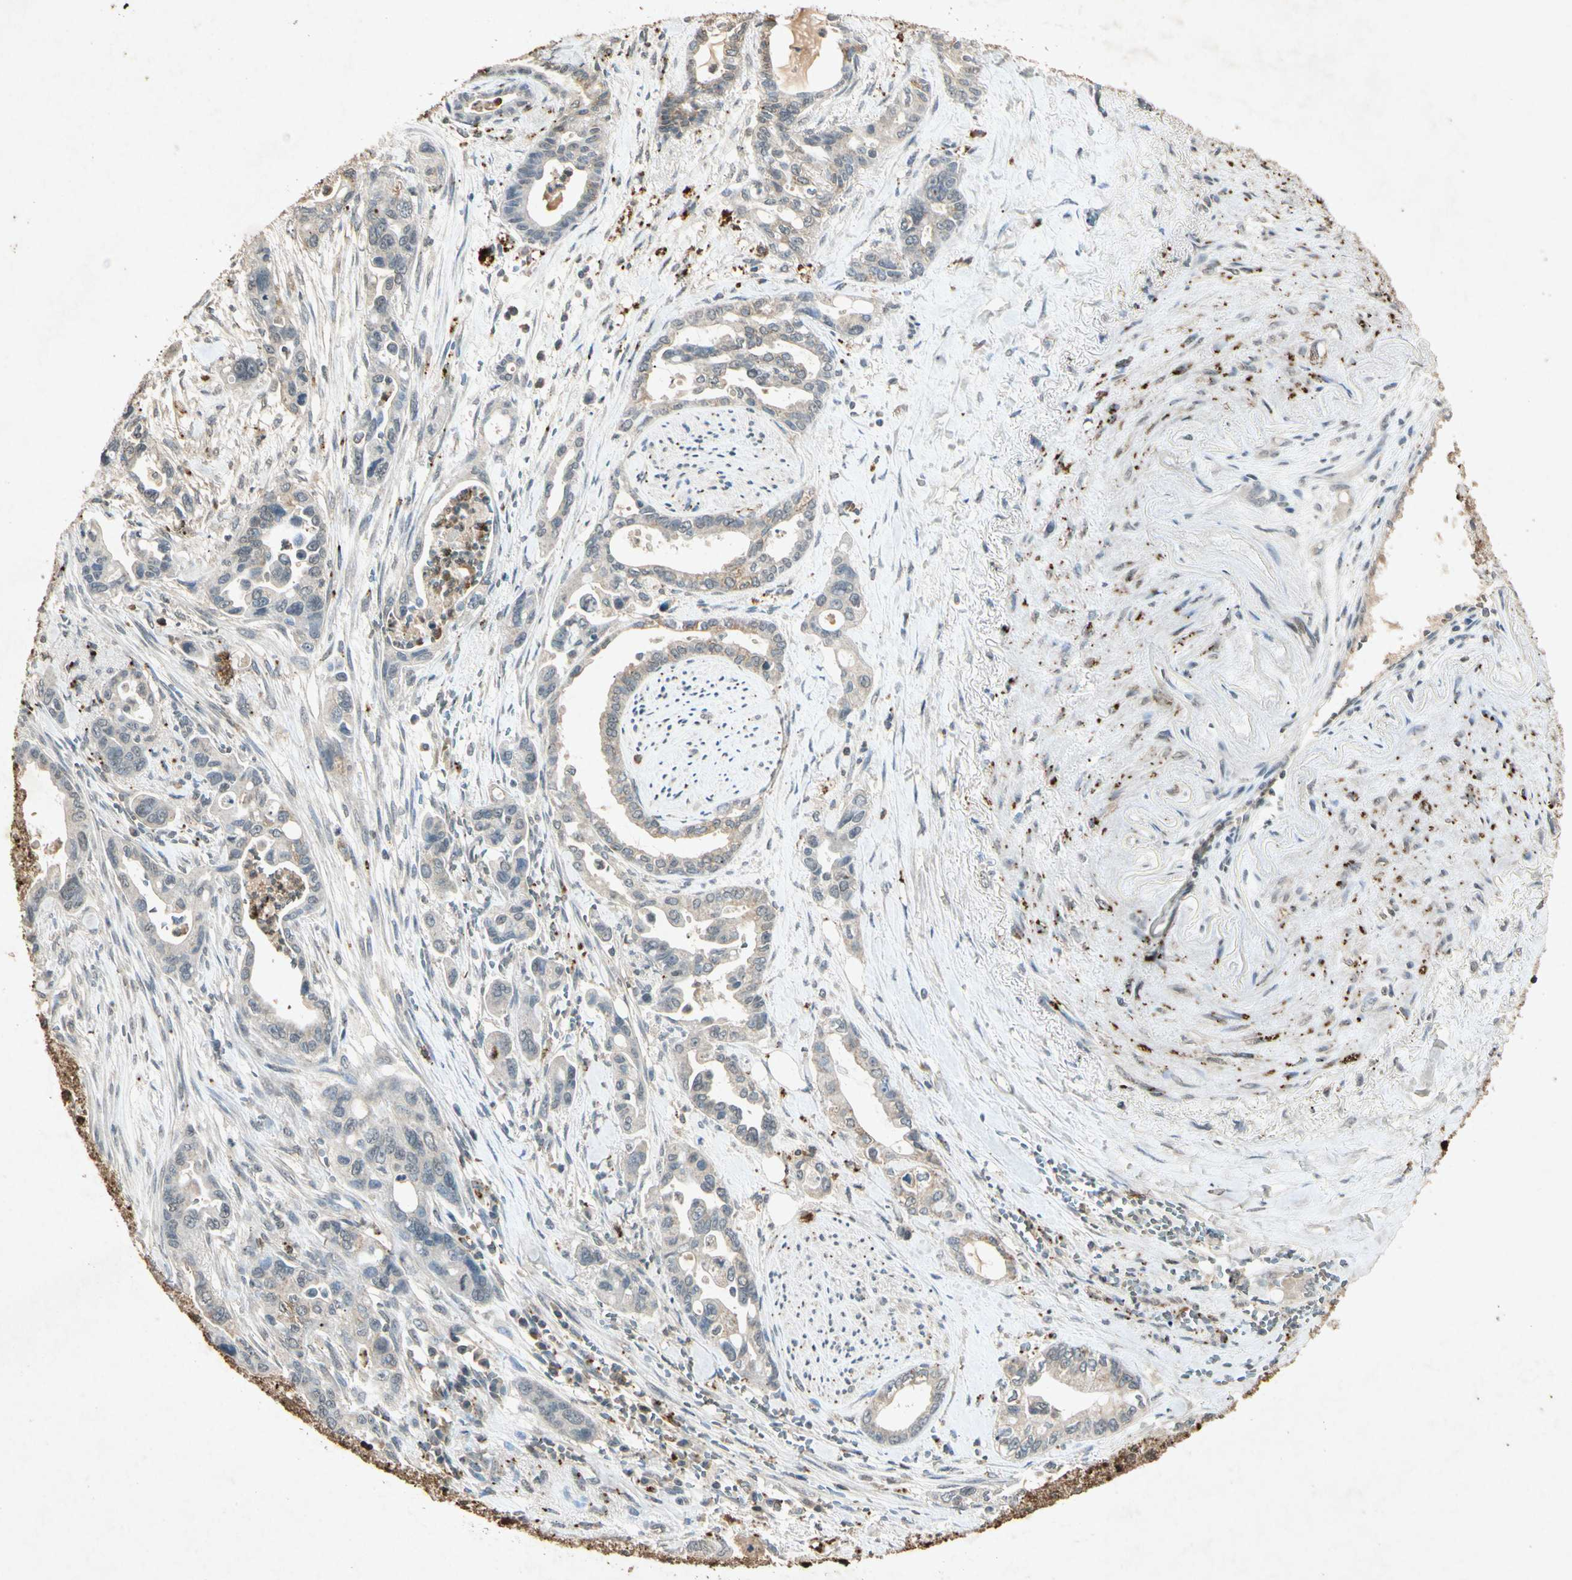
{"staining": {"intensity": "weak", "quantity": ">75%", "location": "cytoplasmic/membranous"}, "tissue": "pancreatic cancer", "cell_type": "Tumor cells", "image_type": "cancer", "snomed": [{"axis": "morphology", "description": "Adenocarcinoma, NOS"}, {"axis": "topography", "description": "Pancreas"}], "caption": "Brown immunohistochemical staining in human pancreatic cancer (adenocarcinoma) exhibits weak cytoplasmic/membranous positivity in about >75% of tumor cells.", "gene": "MSRB1", "patient": {"sex": "male", "age": 70}}